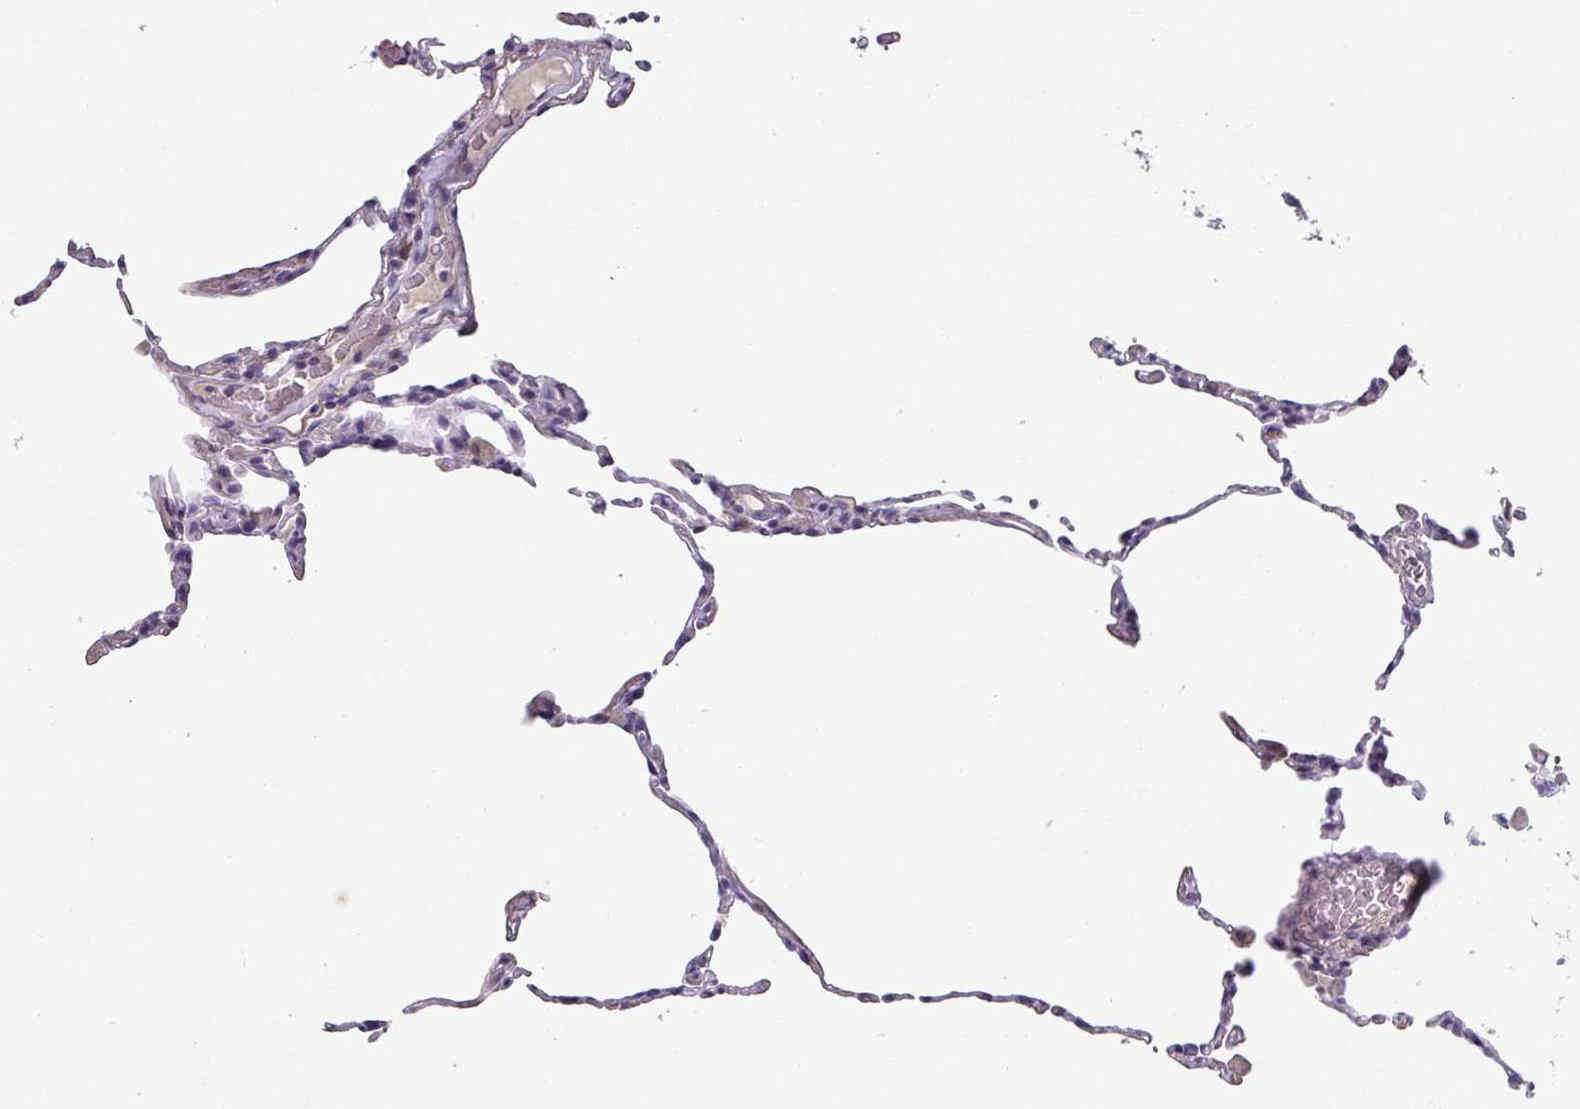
{"staining": {"intensity": "negative", "quantity": "none", "location": "none"}, "tissue": "lung", "cell_type": "Alveolar cells", "image_type": "normal", "snomed": [{"axis": "morphology", "description": "Normal tissue, NOS"}, {"axis": "topography", "description": "Lung"}], "caption": "High power microscopy histopathology image of an immunohistochemistry image of normal lung, revealing no significant staining in alveolar cells. (DAB IHC, high magnification).", "gene": "TMEM132A", "patient": {"sex": "female", "age": 57}}